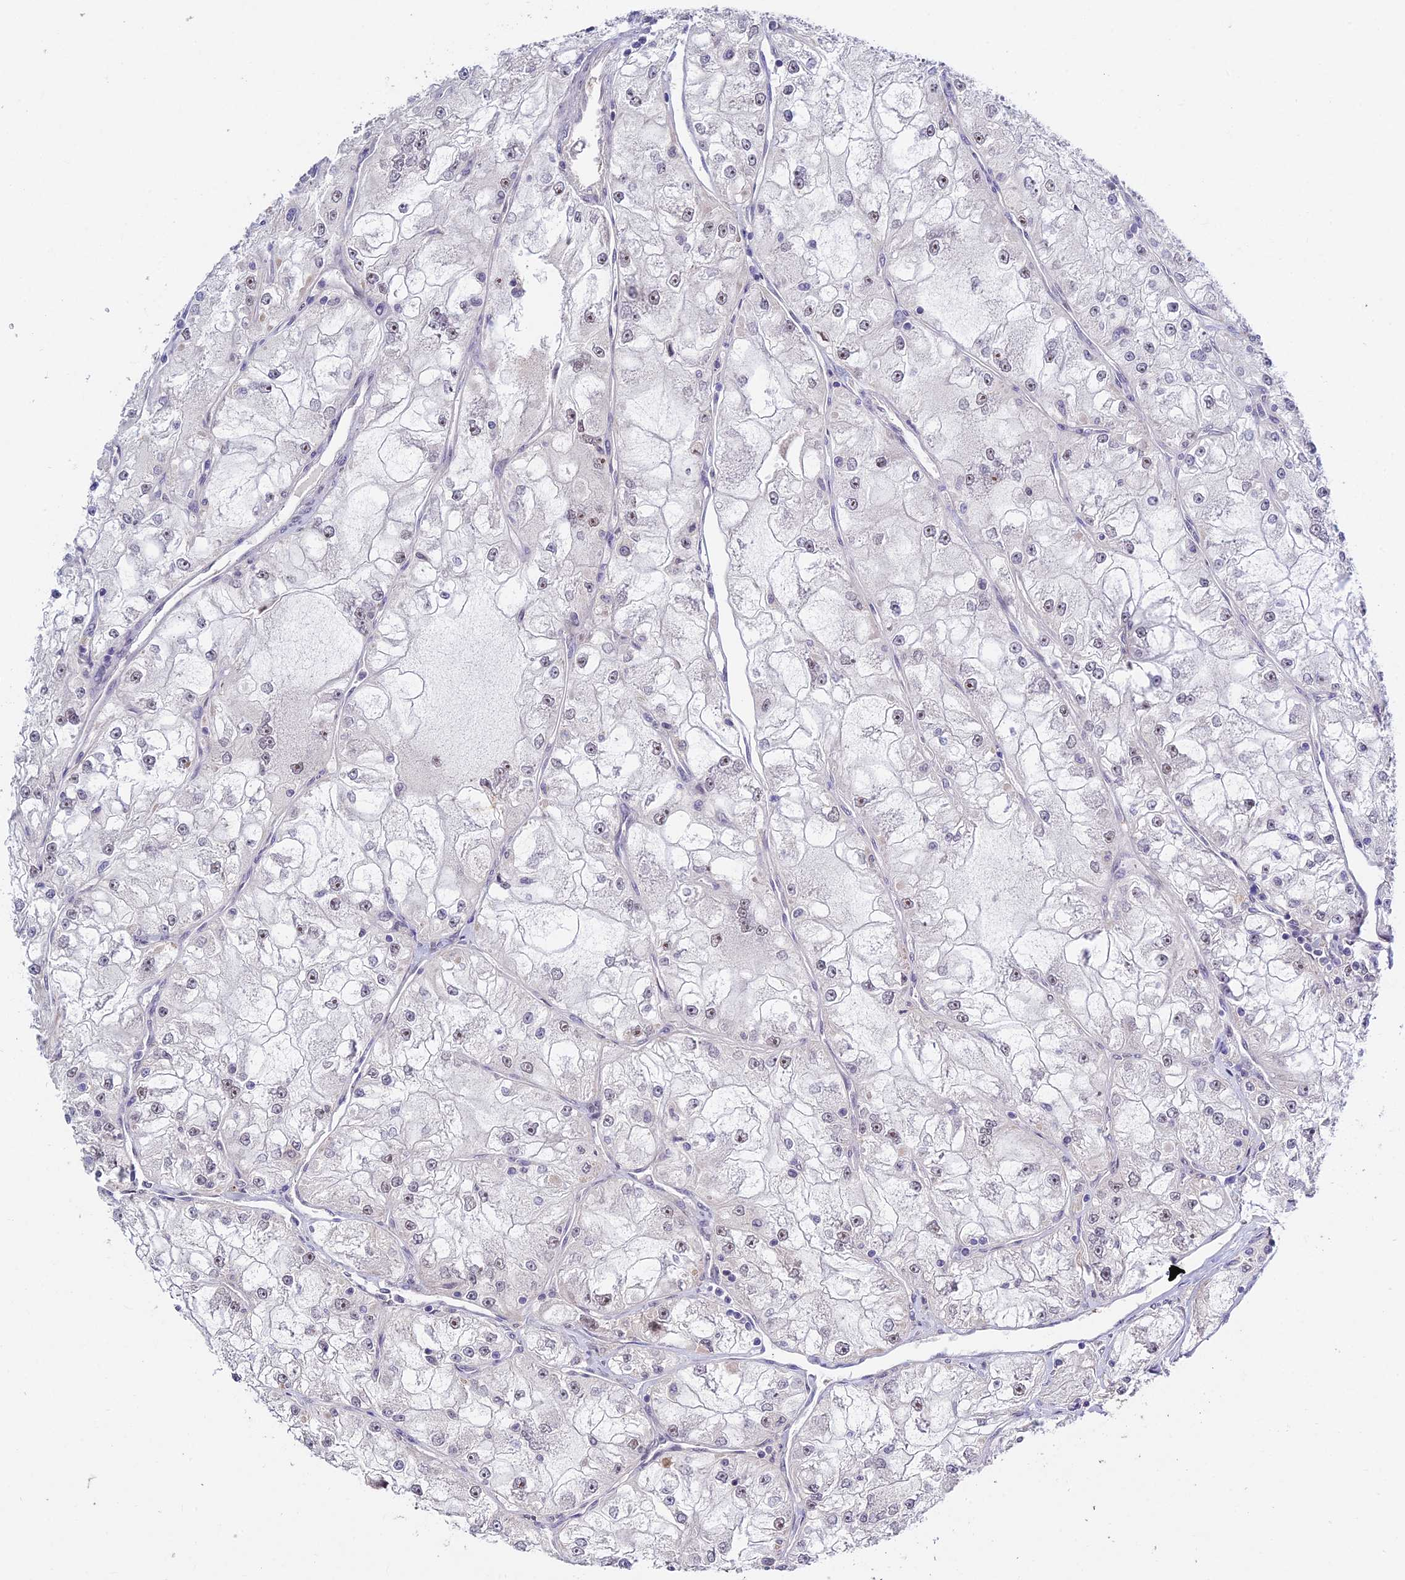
{"staining": {"intensity": "negative", "quantity": "none", "location": "none"}, "tissue": "renal cancer", "cell_type": "Tumor cells", "image_type": "cancer", "snomed": [{"axis": "morphology", "description": "Adenocarcinoma, NOS"}, {"axis": "topography", "description": "Kidney"}], "caption": "This is a image of immunohistochemistry (IHC) staining of adenocarcinoma (renal), which shows no positivity in tumor cells.", "gene": "RAVER1", "patient": {"sex": "female", "age": 72}}